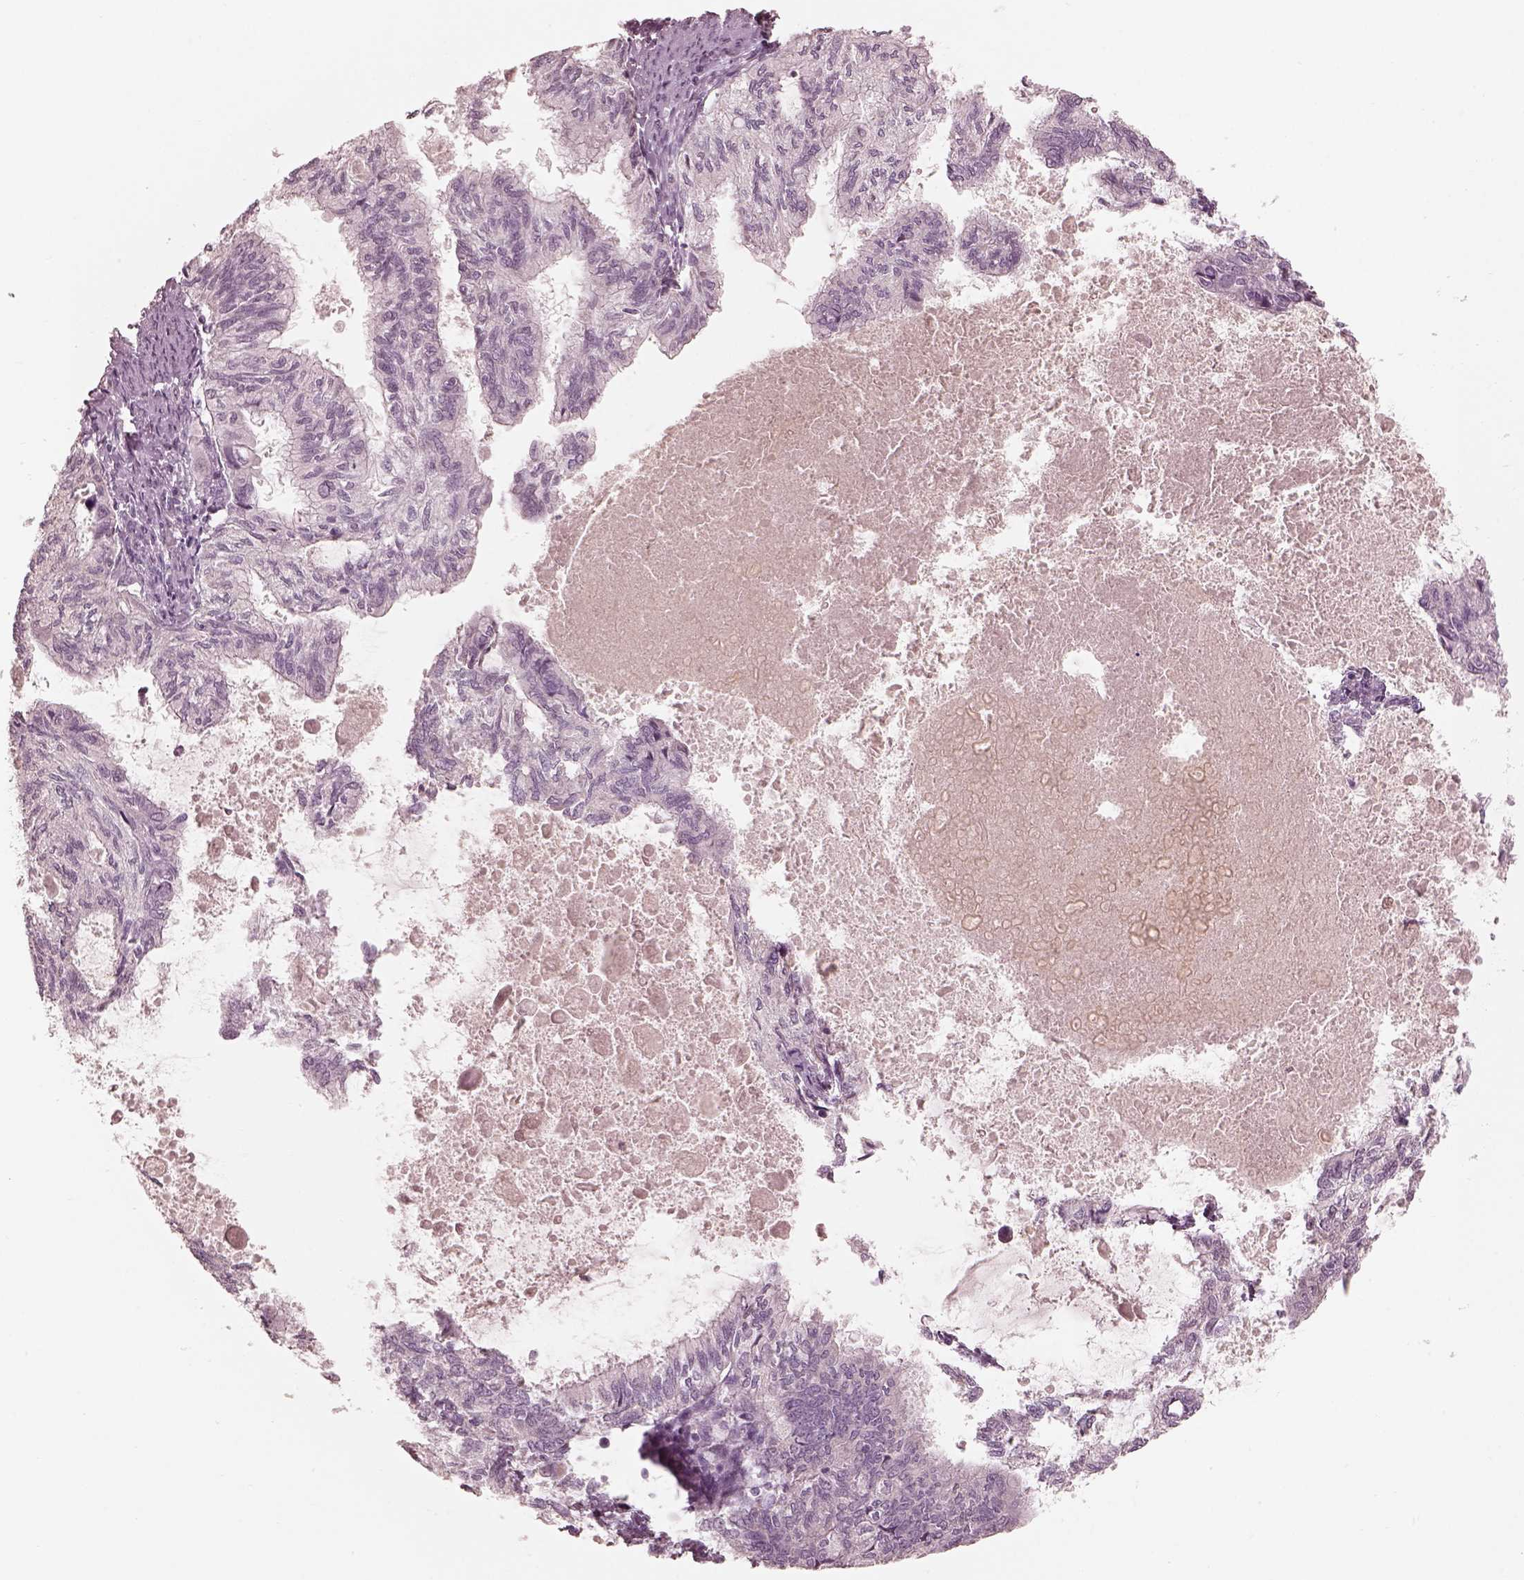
{"staining": {"intensity": "negative", "quantity": "none", "location": "none"}, "tissue": "endometrial cancer", "cell_type": "Tumor cells", "image_type": "cancer", "snomed": [{"axis": "morphology", "description": "Adenocarcinoma, NOS"}, {"axis": "topography", "description": "Endometrium"}], "caption": "The histopathology image exhibits no significant staining in tumor cells of endometrial cancer (adenocarcinoma).", "gene": "ANKLE1", "patient": {"sex": "female", "age": 86}}